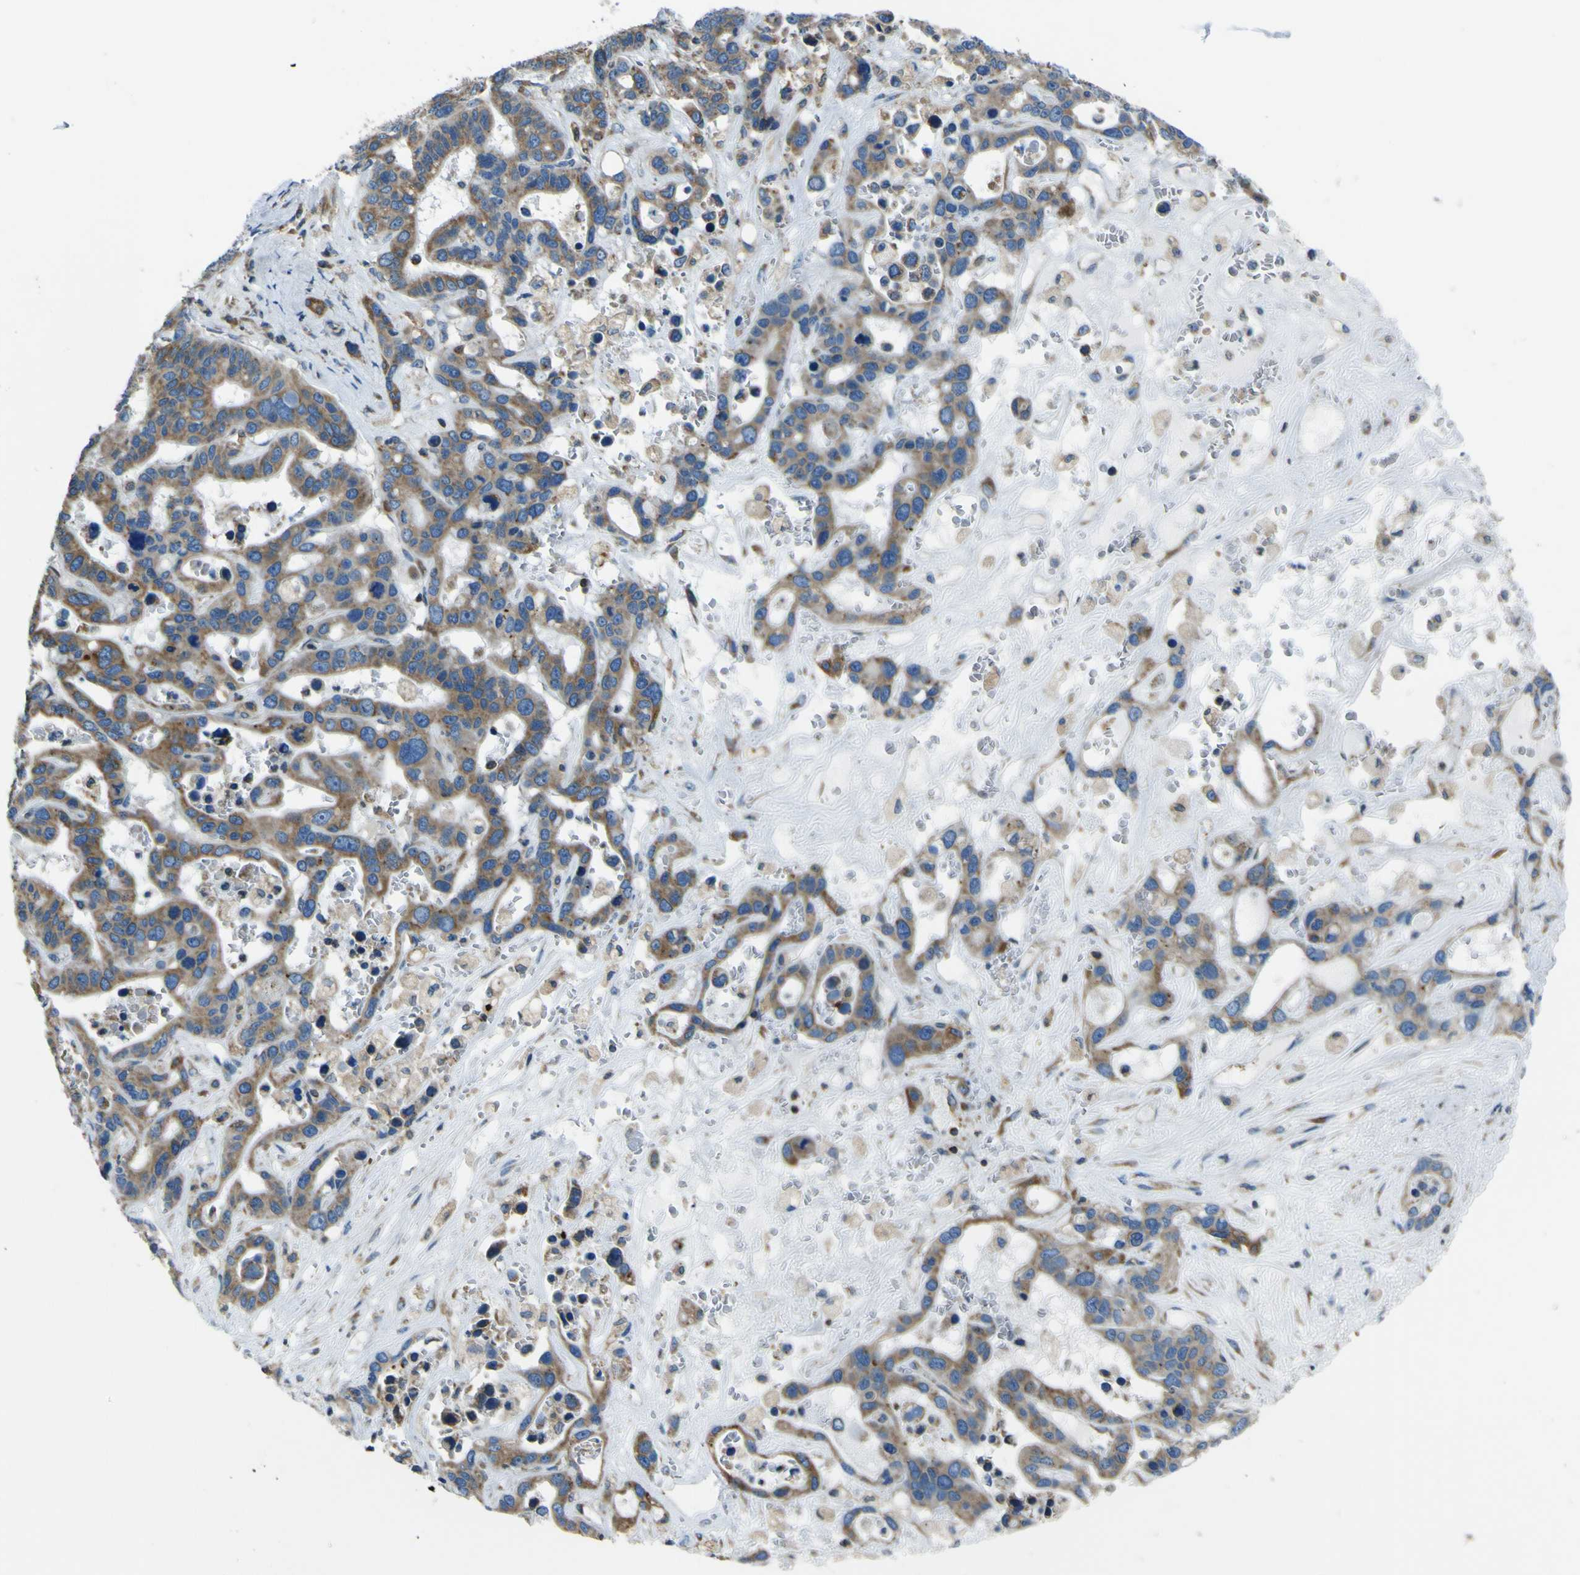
{"staining": {"intensity": "moderate", "quantity": ">75%", "location": "cytoplasmic/membranous"}, "tissue": "liver cancer", "cell_type": "Tumor cells", "image_type": "cancer", "snomed": [{"axis": "morphology", "description": "Cholangiocarcinoma"}, {"axis": "topography", "description": "Liver"}], "caption": "Liver cancer tissue shows moderate cytoplasmic/membranous positivity in about >75% of tumor cells, visualized by immunohistochemistry.", "gene": "STIM1", "patient": {"sex": "female", "age": 65}}